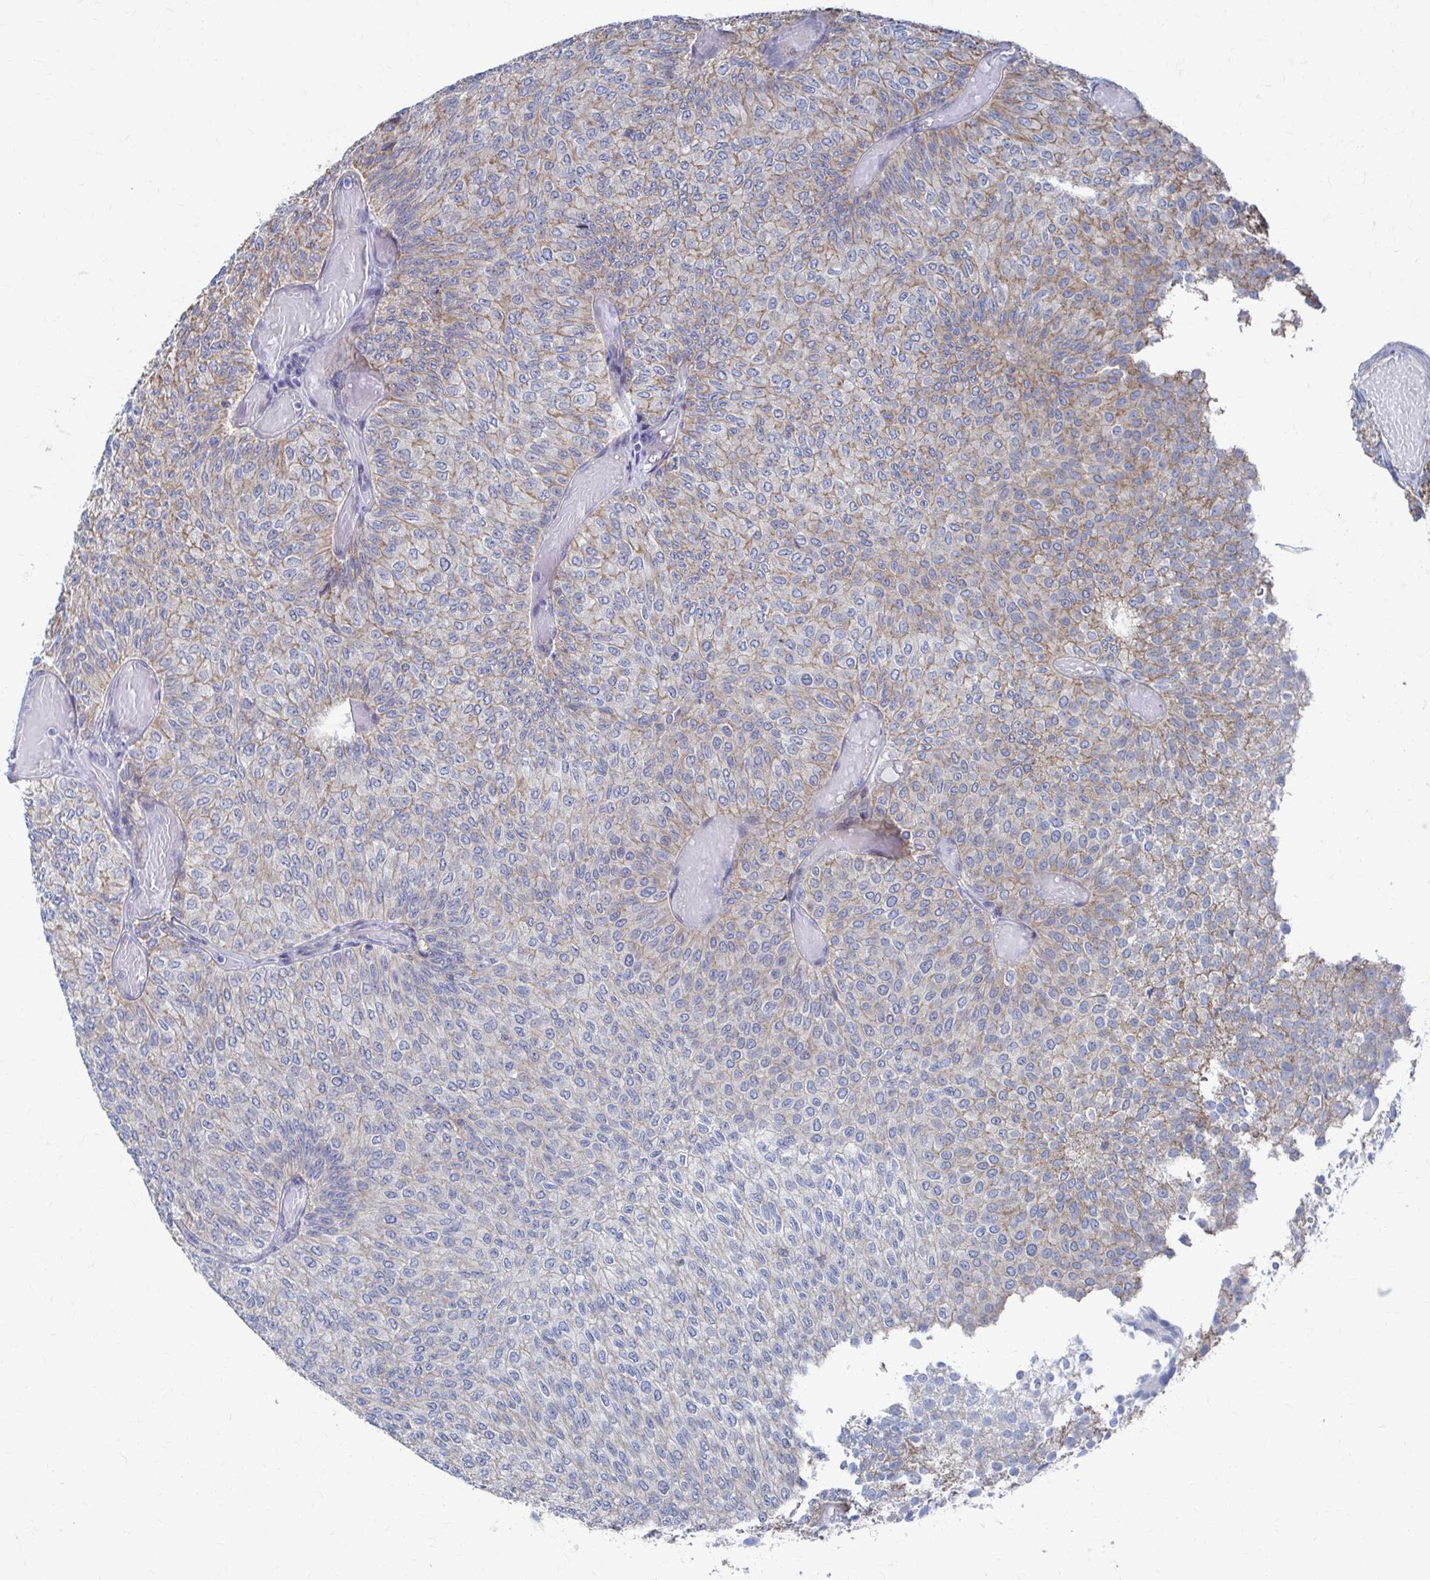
{"staining": {"intensity": "weak", "quantity": "<25%", "location": "cytoplasmic/membranous"}, "tissue": "urothelial cancer", "cell_type": "Tumor cells", "image_type": "cancer", "snomed": [{"axis": "morphology", "description": "Urothelial carcinoma, Low grade"}, {"axis": "topography", "description": "Urinary bladder"}], "caption": "High magnification brightfield microscopy of urothelial carcinoma (low-grade) stained with DAB (brown) and counterstained with hematoxylin (blue): tumor cells show no significant staining. Nuclei are stained in blue.", "gene": "PLEKHG7", "patient": {"sex": "male", "age": 78}}